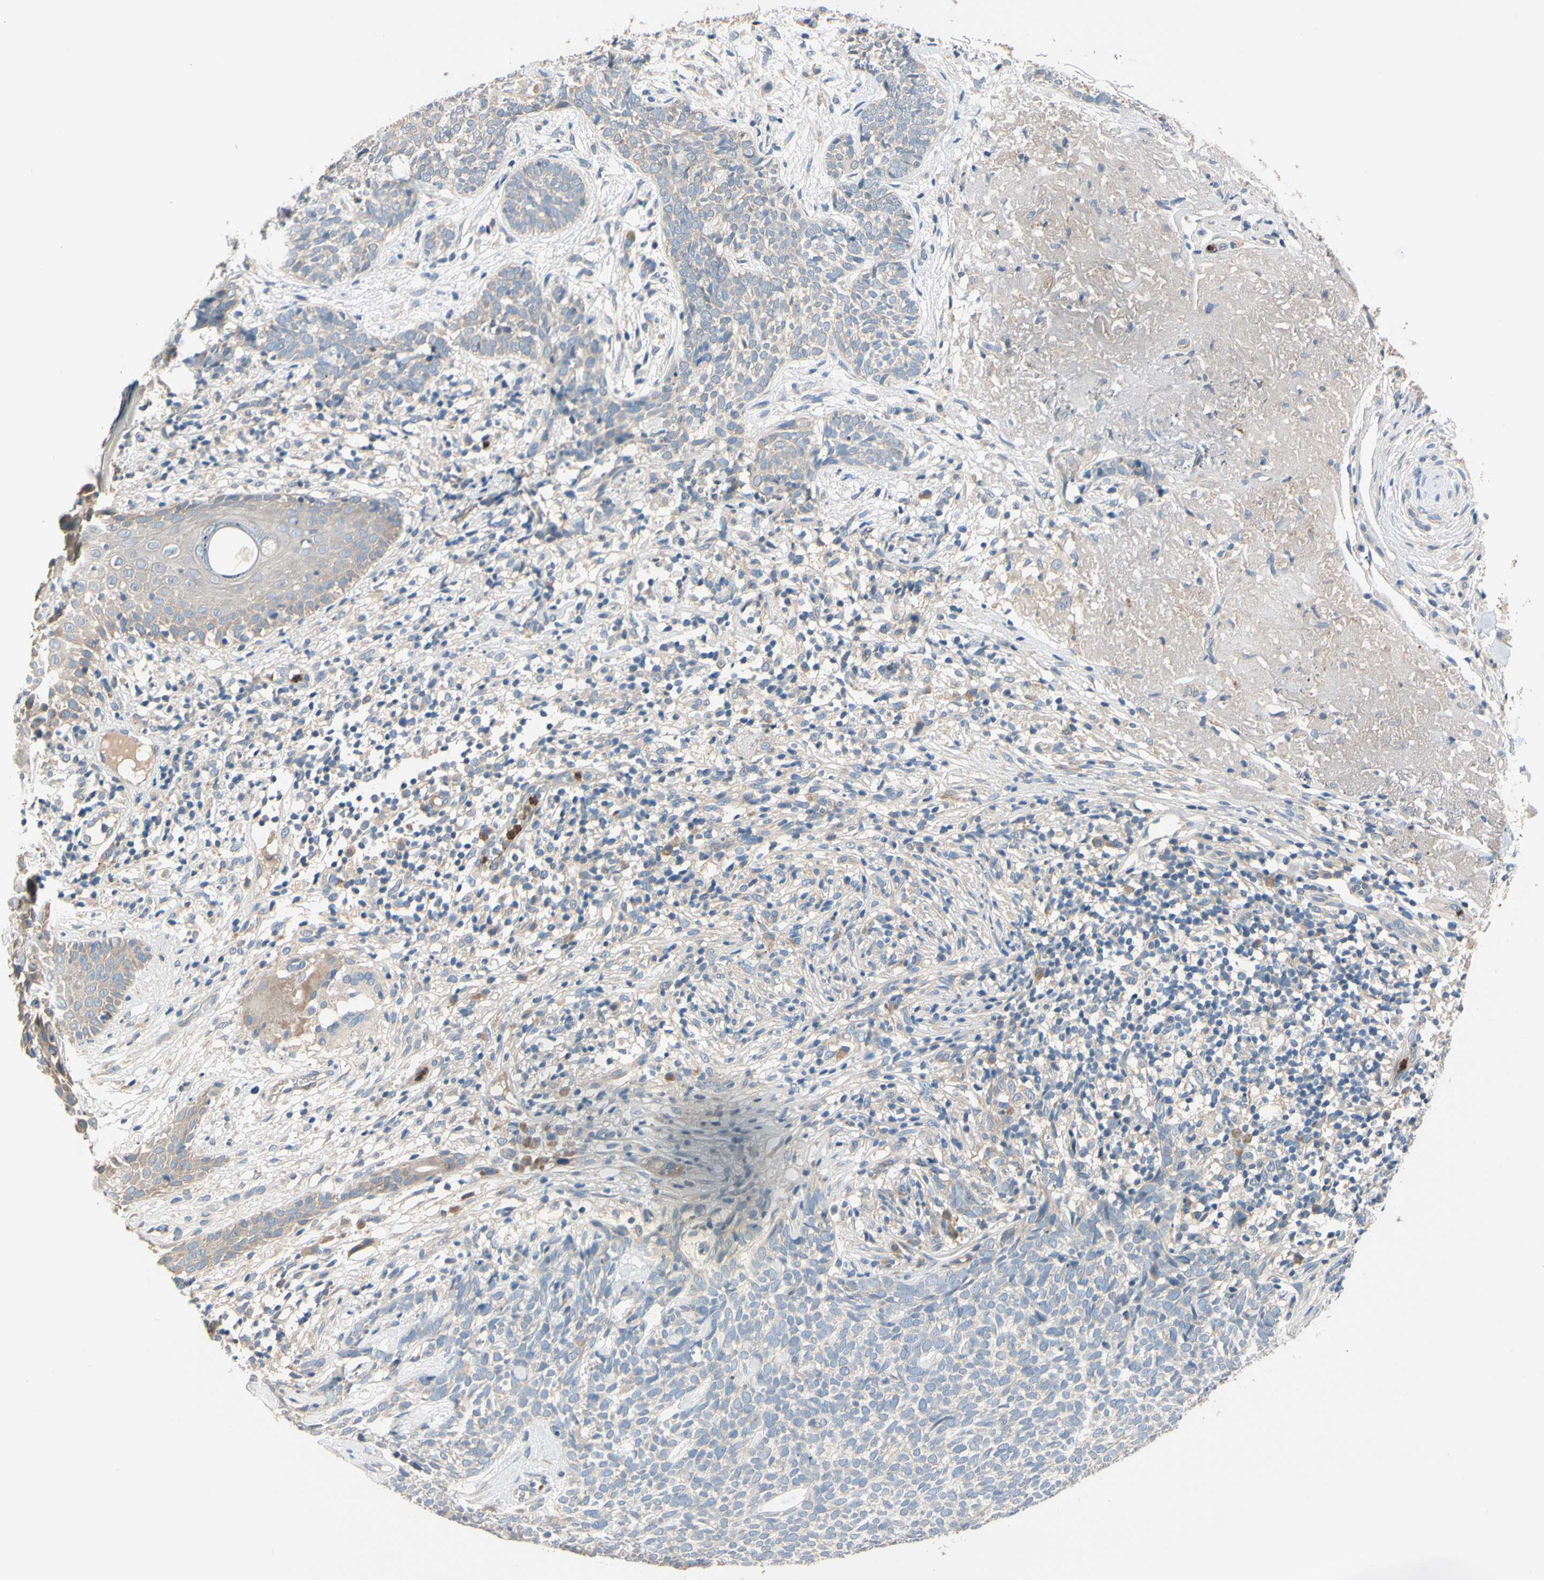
{"staining": {"intensity": "negative", "quantity": "none", "location": "none"}, "tissue": "skin cancer", "cell_type": "Tumor cells", "image_type": "cancer", "snomed": [{"axis": "morphology", "description": "Basal cell carcinoma"}, {"axis": "topography", "description": "Skin"}], "caption": "Micrograph shows no protein staining in tumor cells of skin cancer tissue.", "gene": "SIGLEC5", "patient": {"sex": "female", "age": 84}}